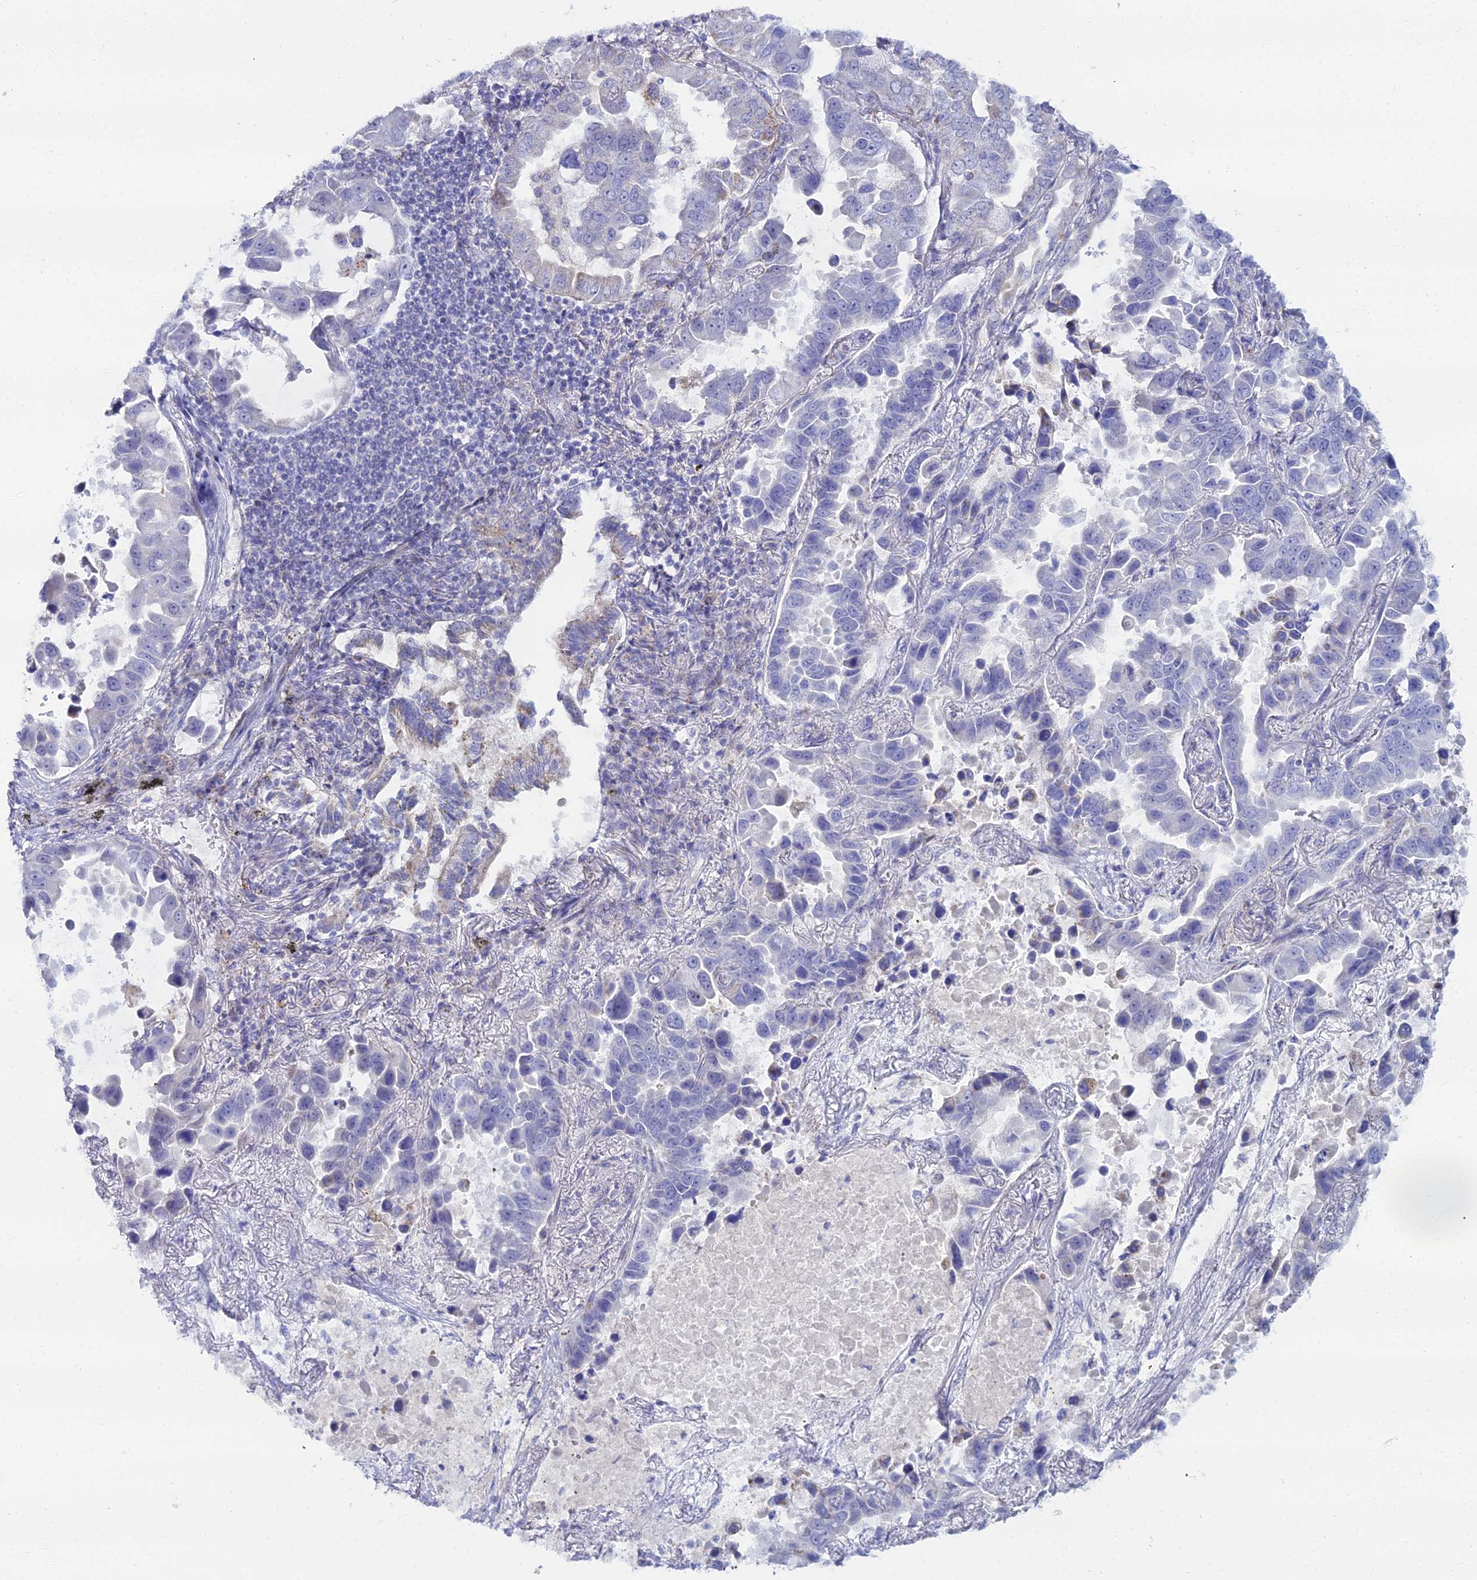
{"staining": {"intensity": "negative", "quantity": "none", "location": "none"}, "tissue": "lung cancer", "cell_type": "Tumor cells", "image_type": "cancer", "snomed": [{"axis": "morphology", "description": "Adenocarcinoma, NOS"}, {"axis": "topography", "description": "Lung"}], "caption": "Lung cancer stained for a protein using immunohistochemistry (IHC) displays no positivity tumor cells.", "gene": "DHX34", "patient": {"sex": "male", "age": 64}}